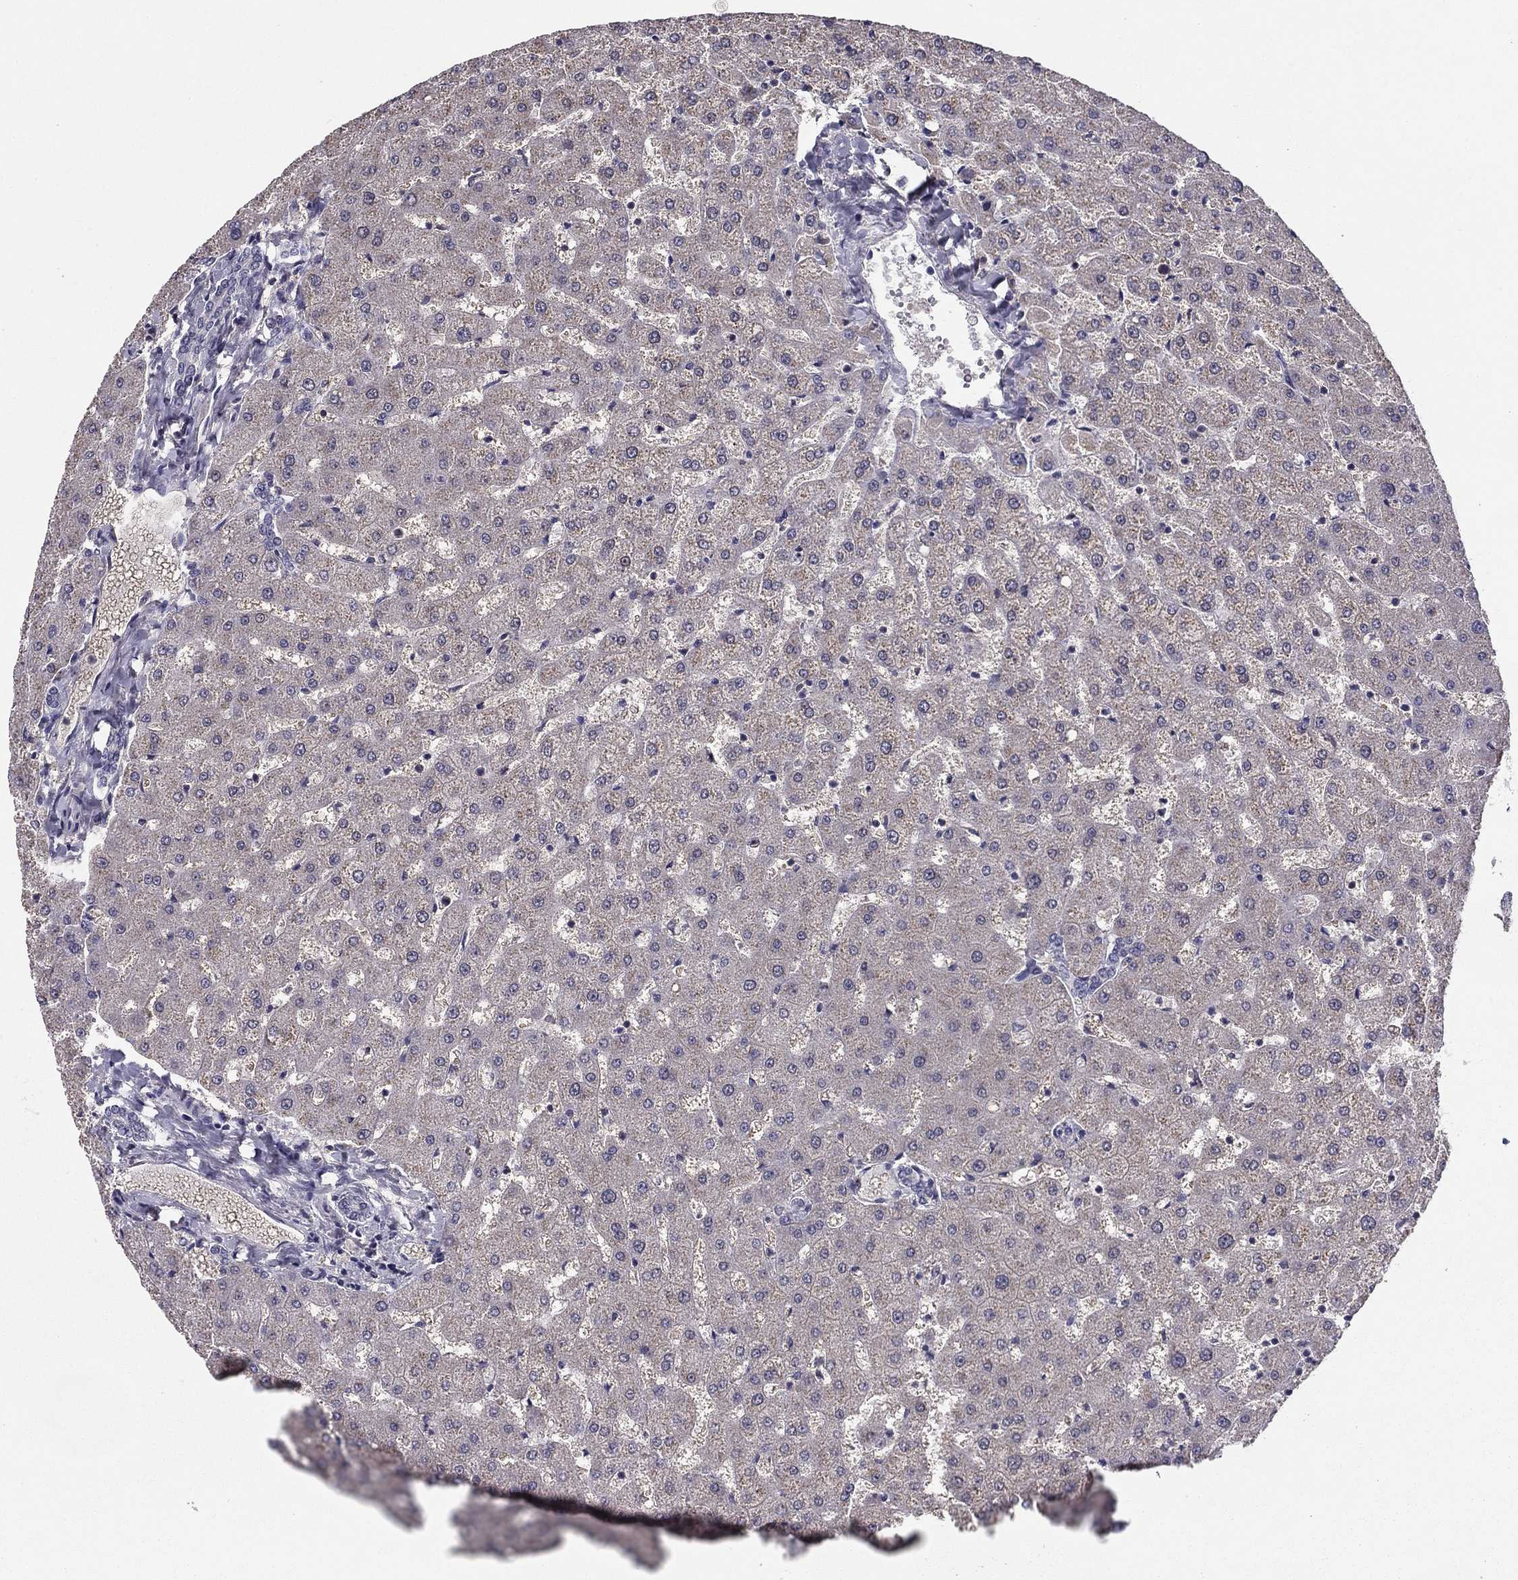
{"staining": {"intensity": "negative", "quantity": "none", "location": "none"}, "tissue": "liver", "cell_type": "Cholangiocytes", "image_type": "normal", "snomed": [{"axis": "morphology", "description": "Normal tissue, NOS"}, {"axis": "topography", "description": "Liver"}], "caption": "IHC of unremarkable liver demonstrates no staining in cholangiocytes. Brightfield microscopy of immunohistochemistry (IHC) stained with DAB (brown) and hematoxylin (blue), captured at high magnification.", "gene": "HCN1", "patient": {"sex": "female", "age": 50}}